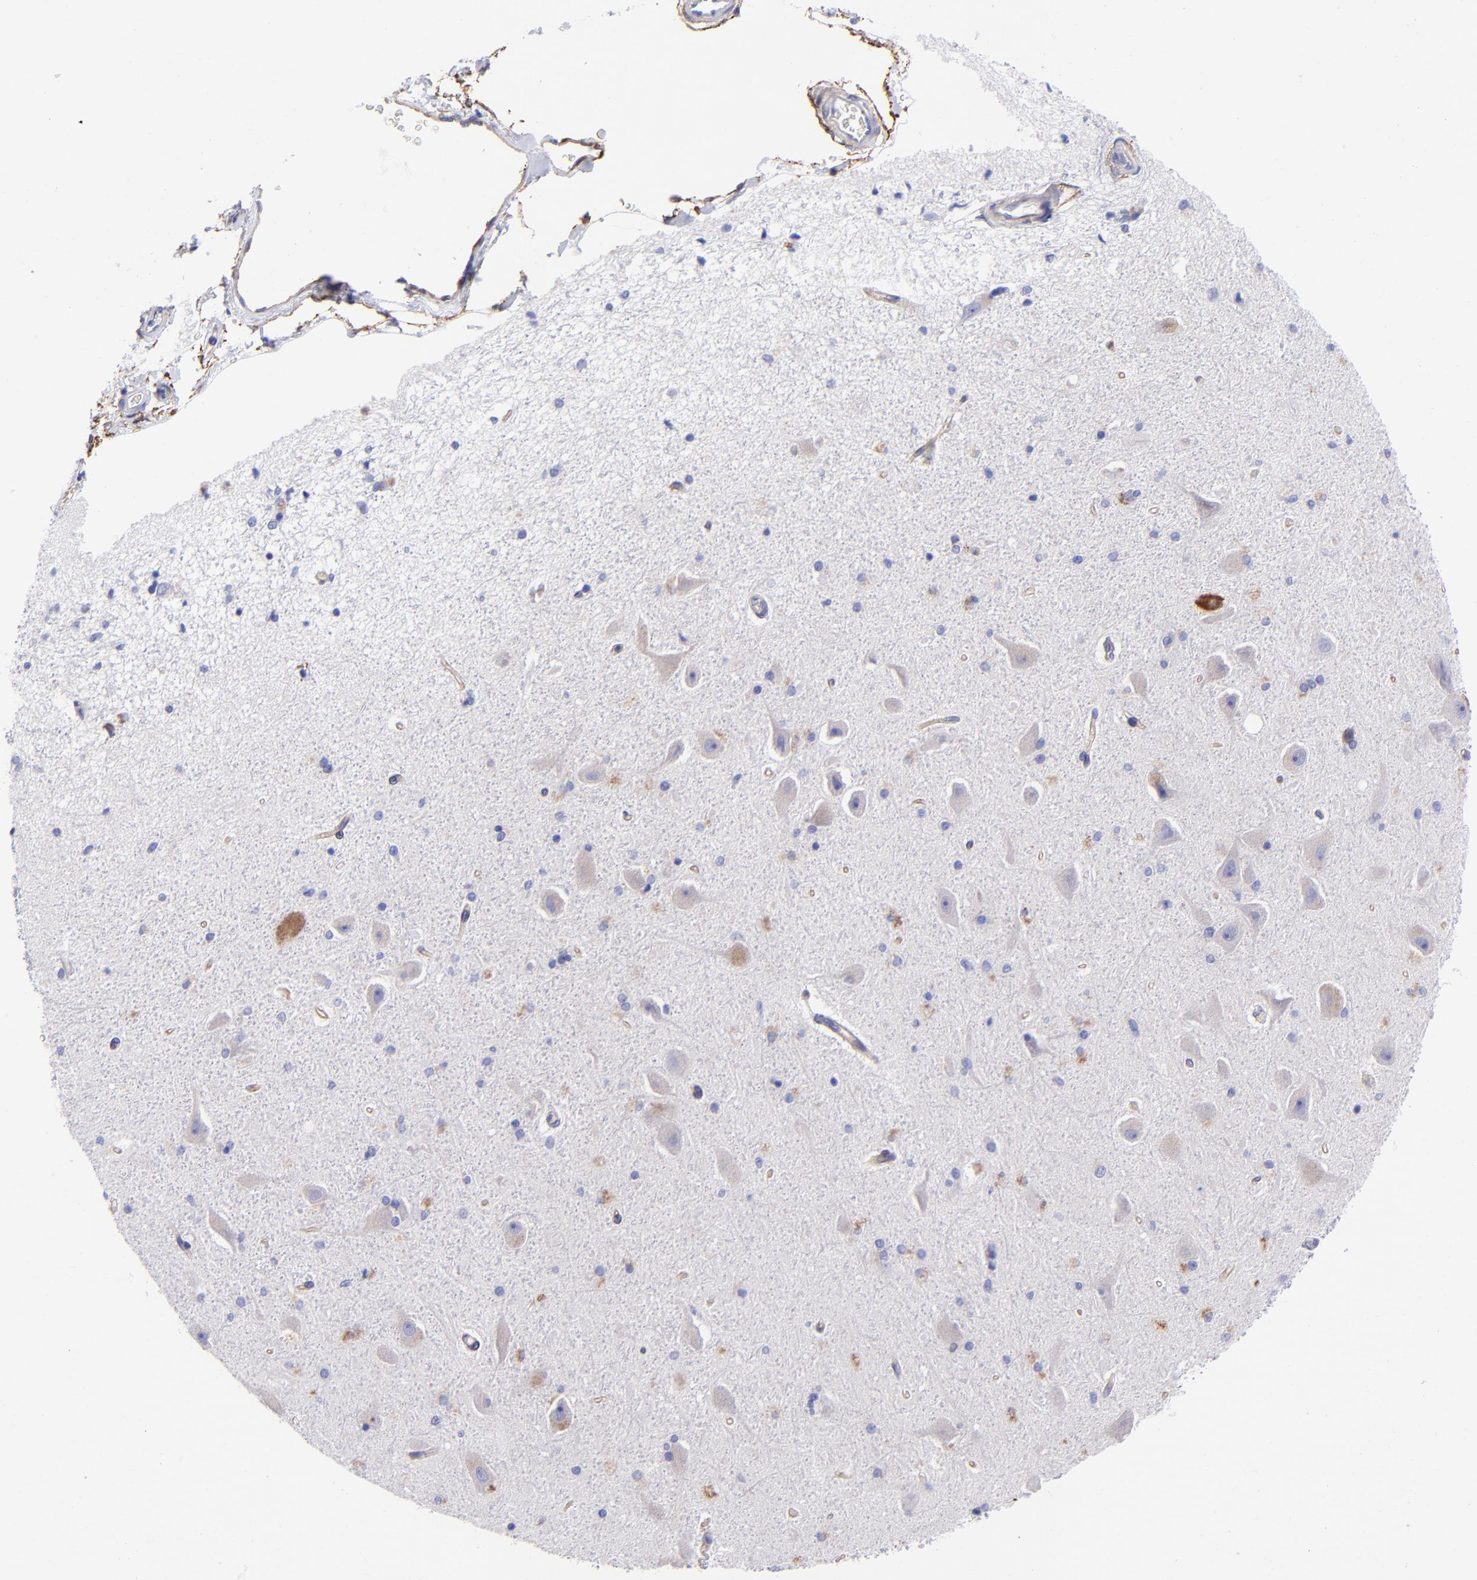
{"staining": {"intensity": "weak", "quantity": "<25%", "location": "cytoplasmic/membranous"}, "tissue": "hippocampus", "cell_type": "Glial cells", "image_type": "normal", "snomed": [{"axis": "morphology", "description": "Normal tissue, NOS"}, {"axis": "topography", "description": "Hippocampus"}], "caption": "Photomicrograph shows no protein expression in glial cells of benign hippocampus.", "gene": "PPFIBP1", "patient": {"sex": "female", "age": 54}}